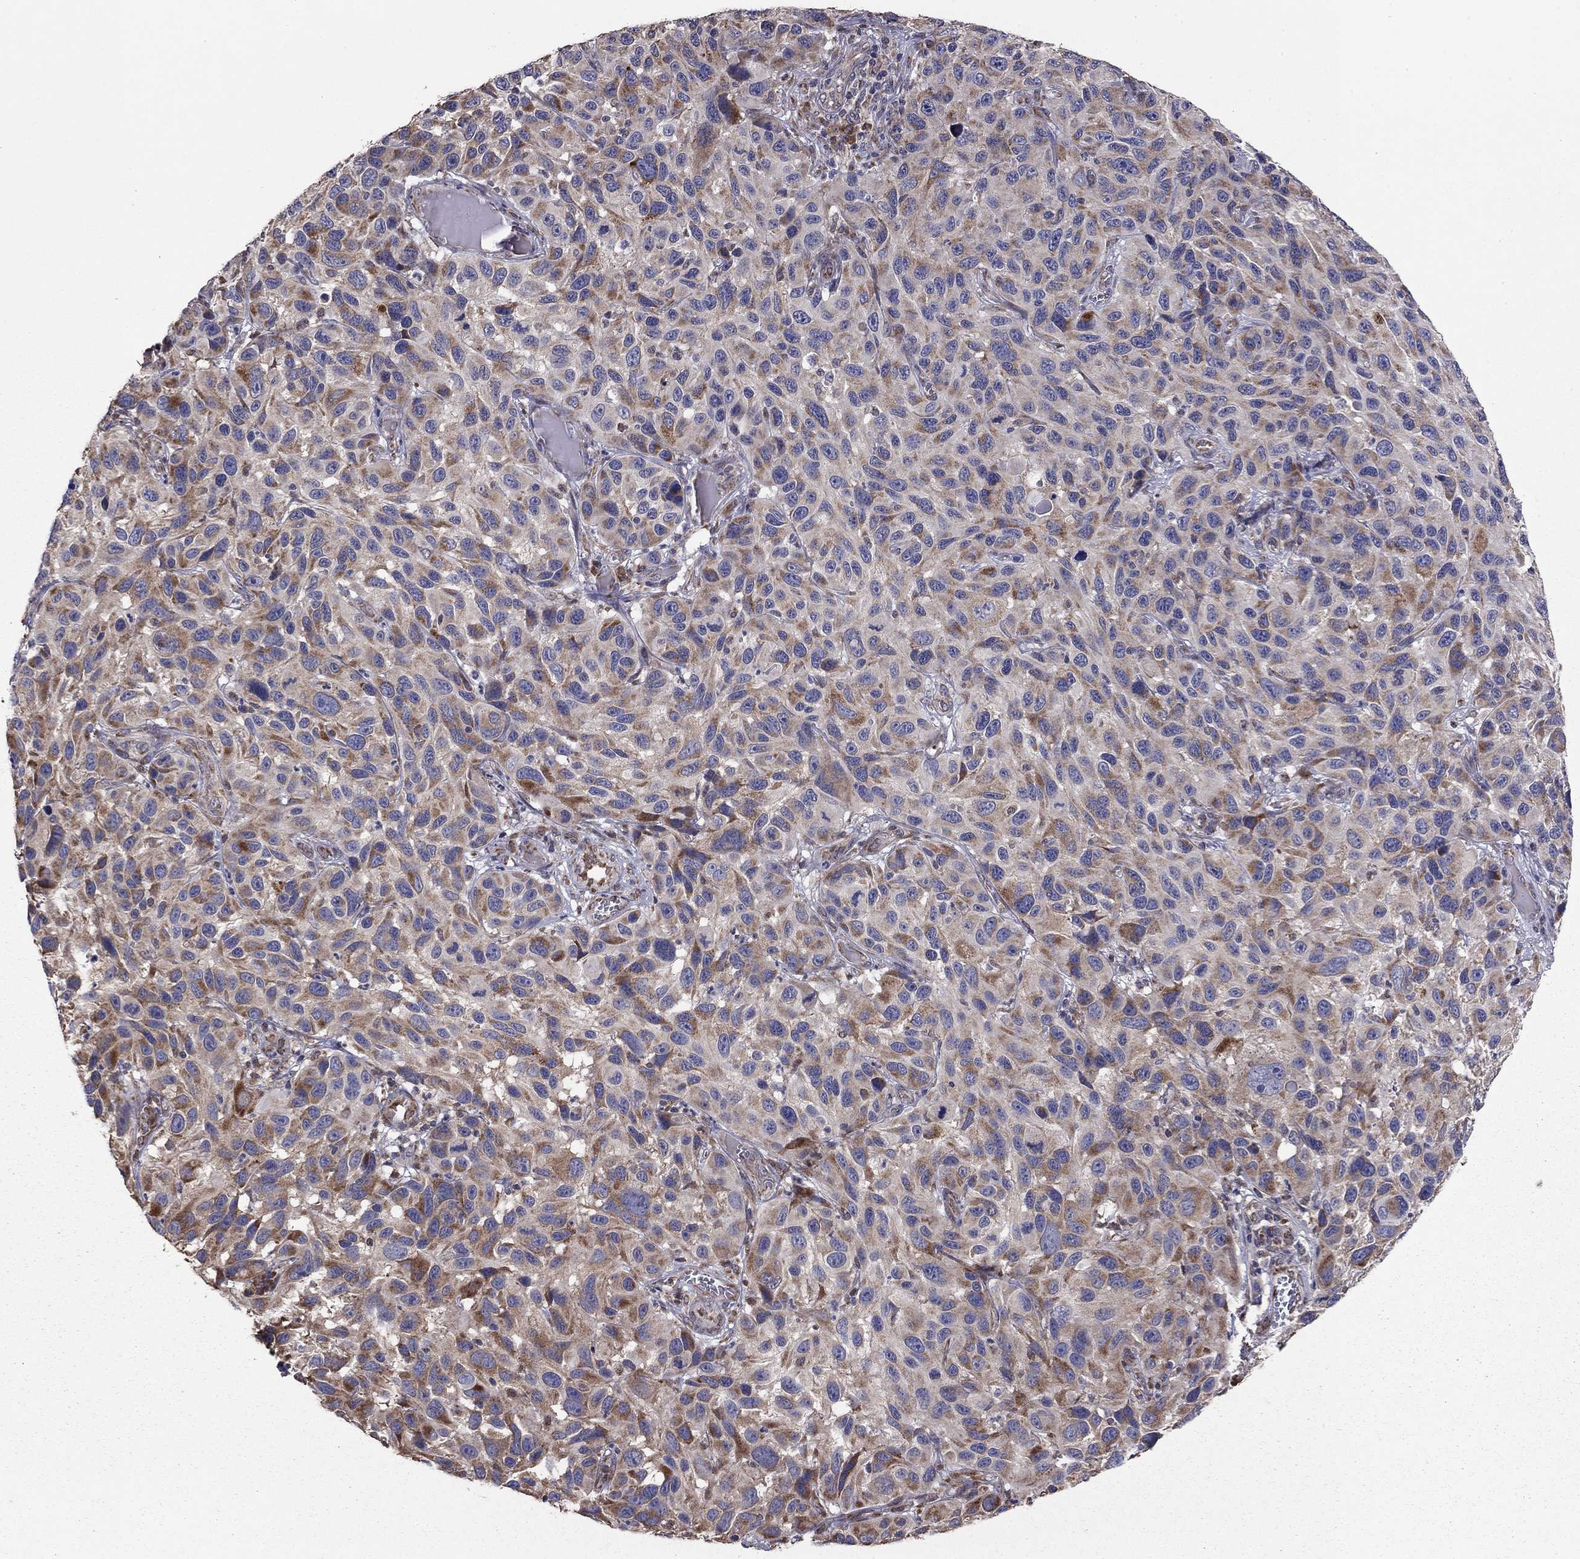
{"staining": {"intensity": "strong", "quantity": "<25%", "location": "cytoplasmic/membranous"}, "tissue": "melanoma", "cell_type": "Tumor cells", "image_type": "cancer", "snomed": [{"axis": "morphology", "description": "Malignant melanoma, NOS"}, {"axis": "topography", "description": "Skin"}], "caption": "DAB (3,3'-diaminobenzidine) immunohistochemical staining of melanoma displays strong cytoplasmic/membranous protein expression in approximately <25% of tumor cells.", "gene": "NKIRAS1", "patient": {"sex": "male", "age": 53}}